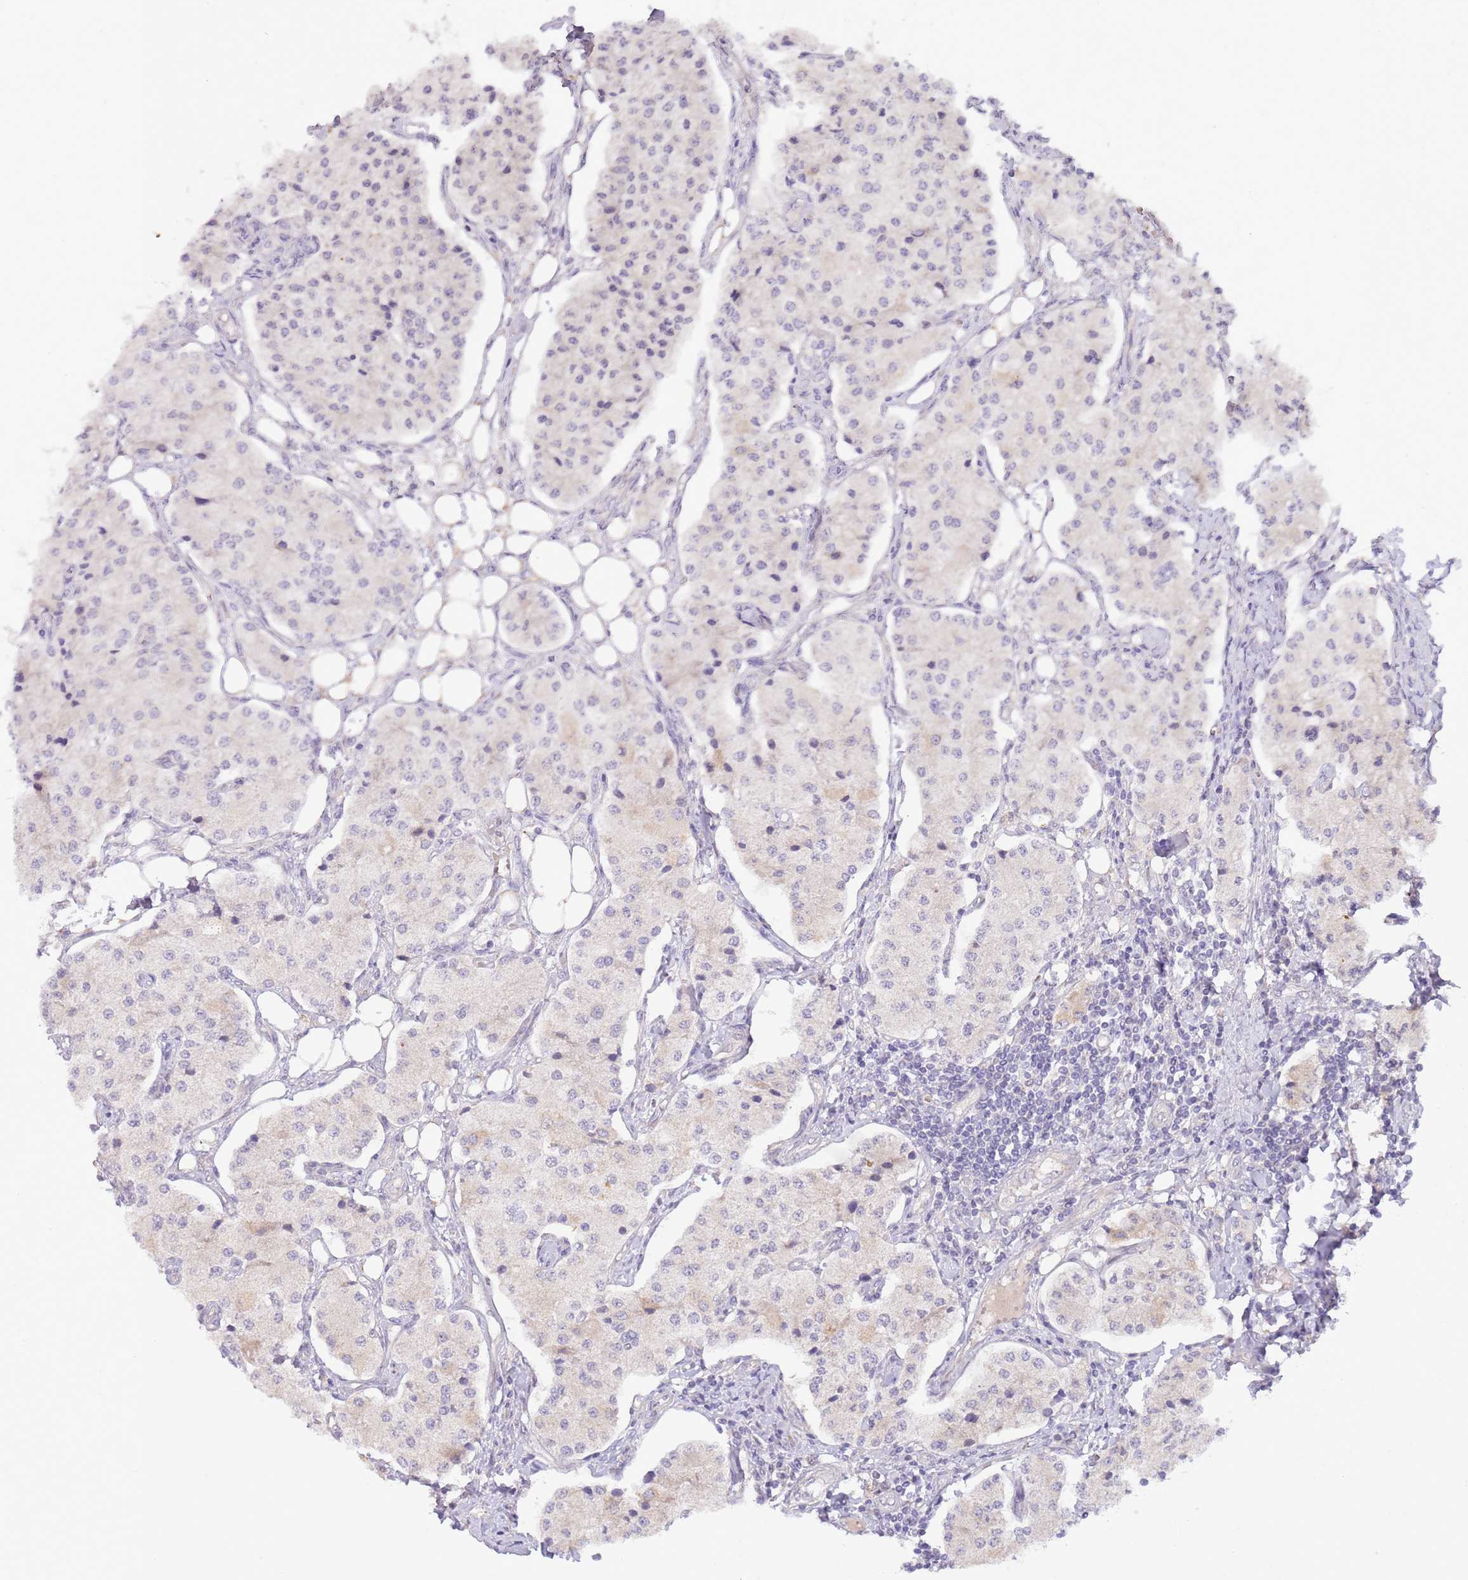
{"staining": {"intensity": "negative", "quantity": "none", "location": "none"}, "tissue": "carcinoid", "cell_type": "Tumor cells", "image_type": "cancer", "snomed": [{"axis": "morphology", "description": "Carcinoid, malignant, NOS"}, {"axis": "topography", "description": "Colon"}], "caption": "Immunohistochemistry photomicrograph of neoplastic tissue: malignant carcinoid stained with DAB (3,3'-diaminobenzidine) exhibits no significant protein positivity in tumor cells.", "gene": "AP1S2", "patient": {"sex": "female", "age": 52}}